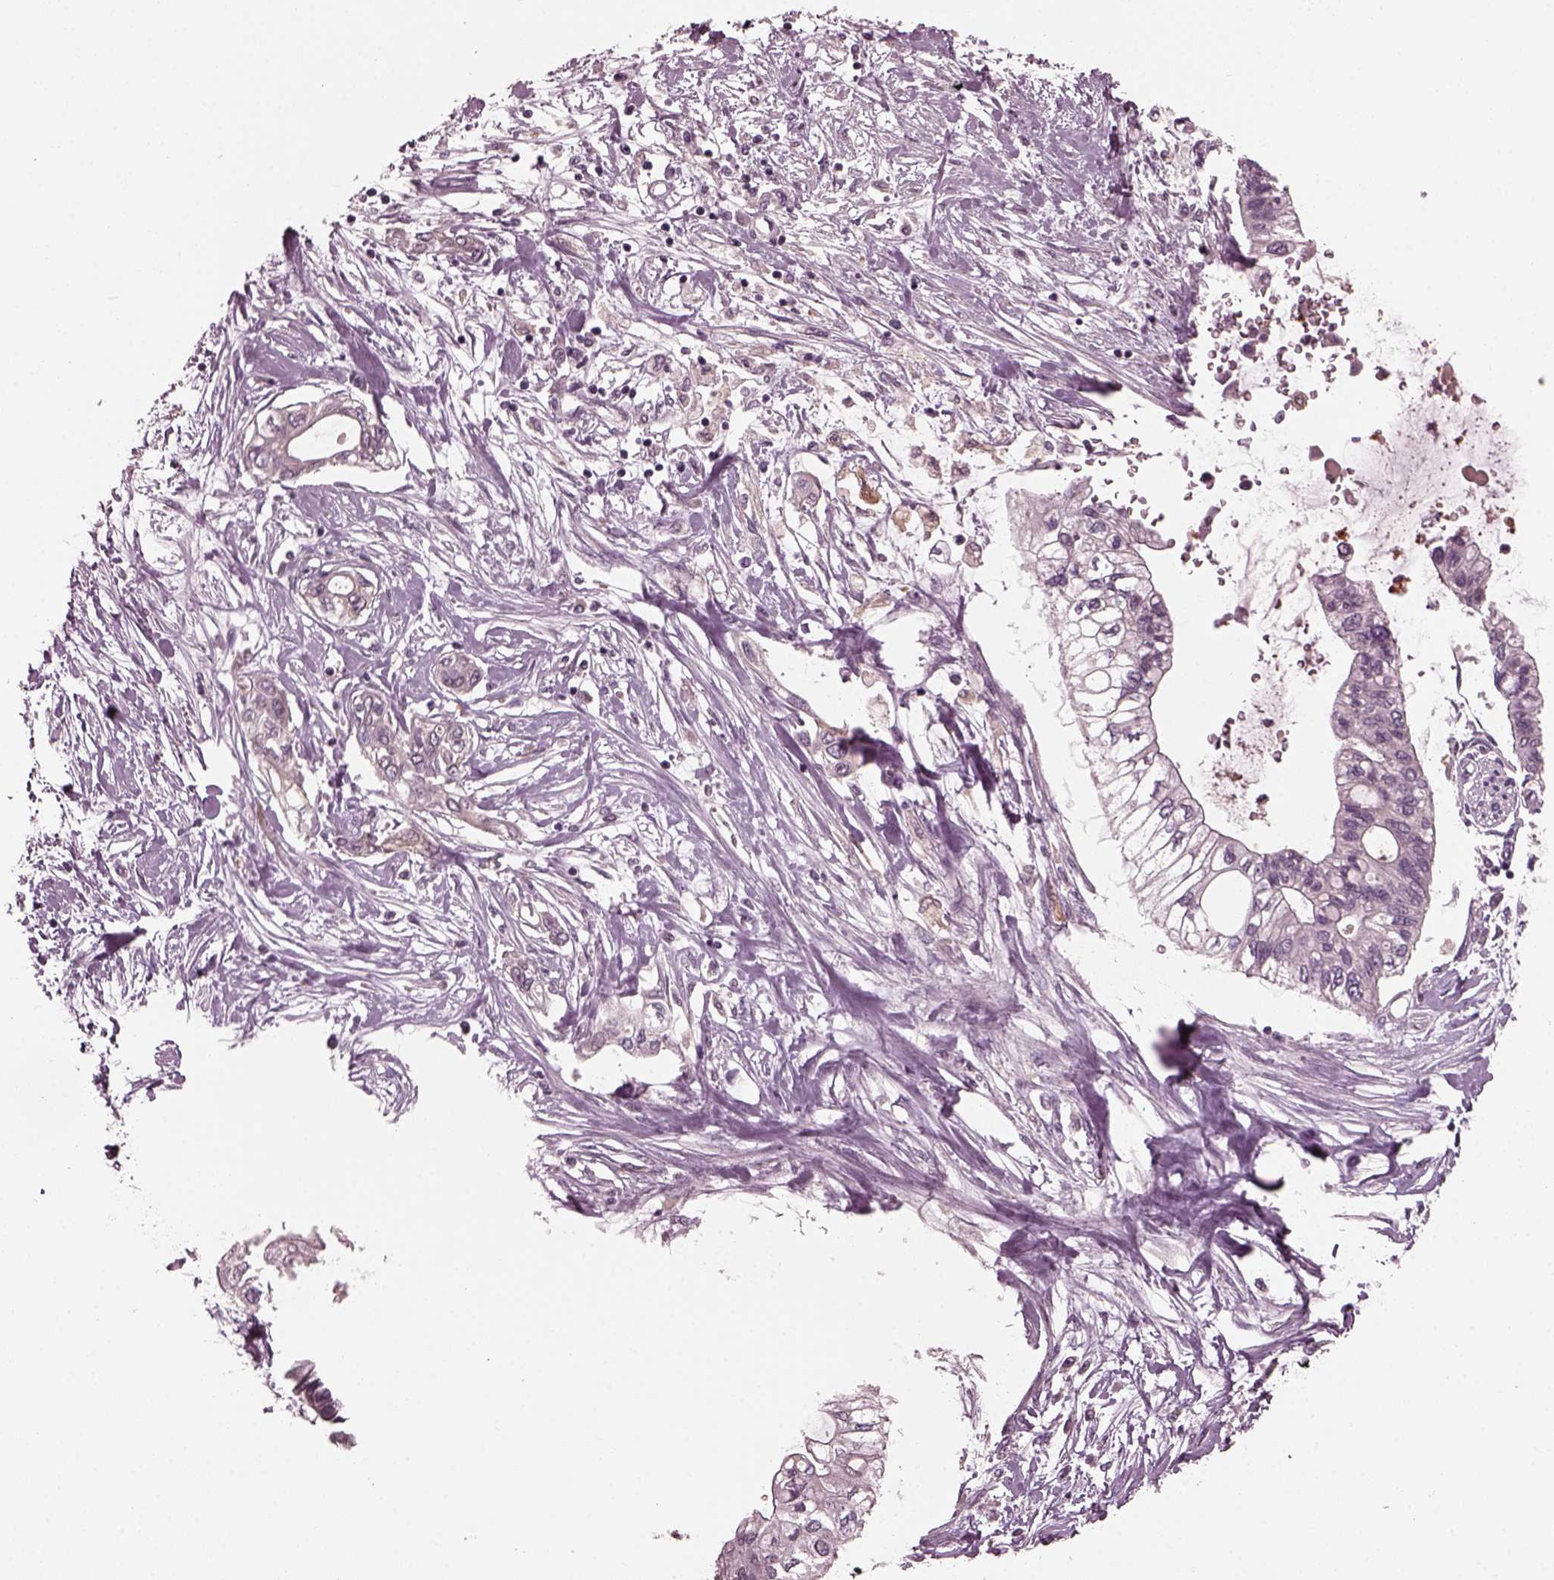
{"staining": {"intensity": "negative", "quantity": "none", "location": "none"}, "tissue": "pancreatic cancer", "cell_type": "Tumor cells", "image_type": "cancer", "snomed": [{"axis": "morphology", "description": "Adenocarcinoma, NOS"}, {"axis": "topography", "description": "Pancreas"}], "caption": "A high-resolution histopathology image shows immunohistochemistry staining of adenocarcinoma (pancreatic), which displays no significant expression in tumor cells.", "gene": "PORCN", "patient": {"sex": "female", "age": 77}}